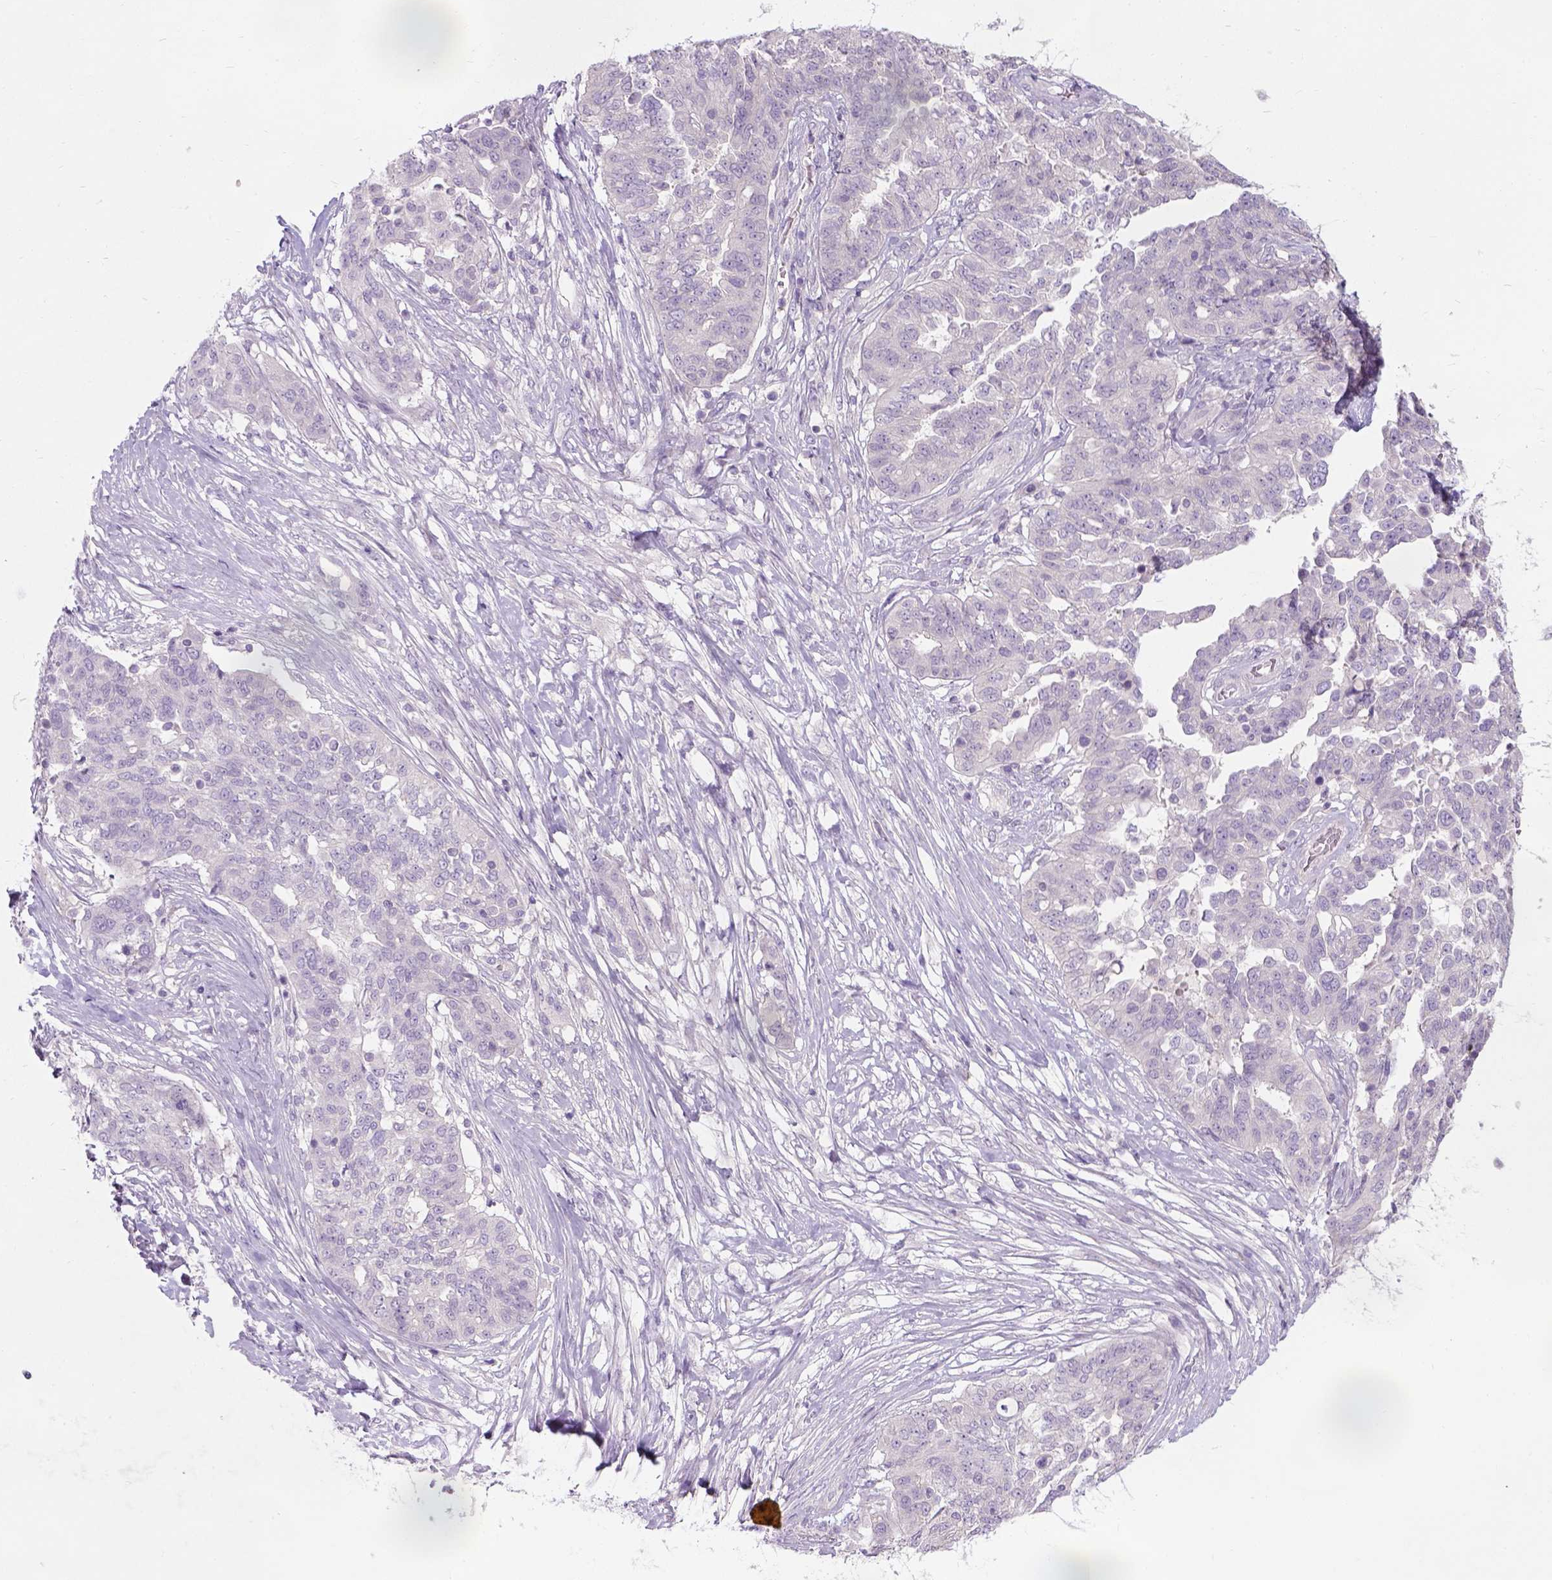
{"staining": {"intensity": "negative", "quantity": "none", "location": "none"}, "tissue": "ovarian cancer", "cell_type": "Tumor cells", "image_type": "cancer", "snomed": [{"axis": "morphology", "description": "Cystadenocarcinoma, serous, NOS"}, {"axis": "topography", "description": "Ovary"}], "caption": "Tumor cells show no significant expression in ovarian serous cystadenocarcinoma. (DAB immunohistochemistry with hematoxylin counter stain).", "gene": "C20orf144", "patient": {"sex": "female", "age": 67}}